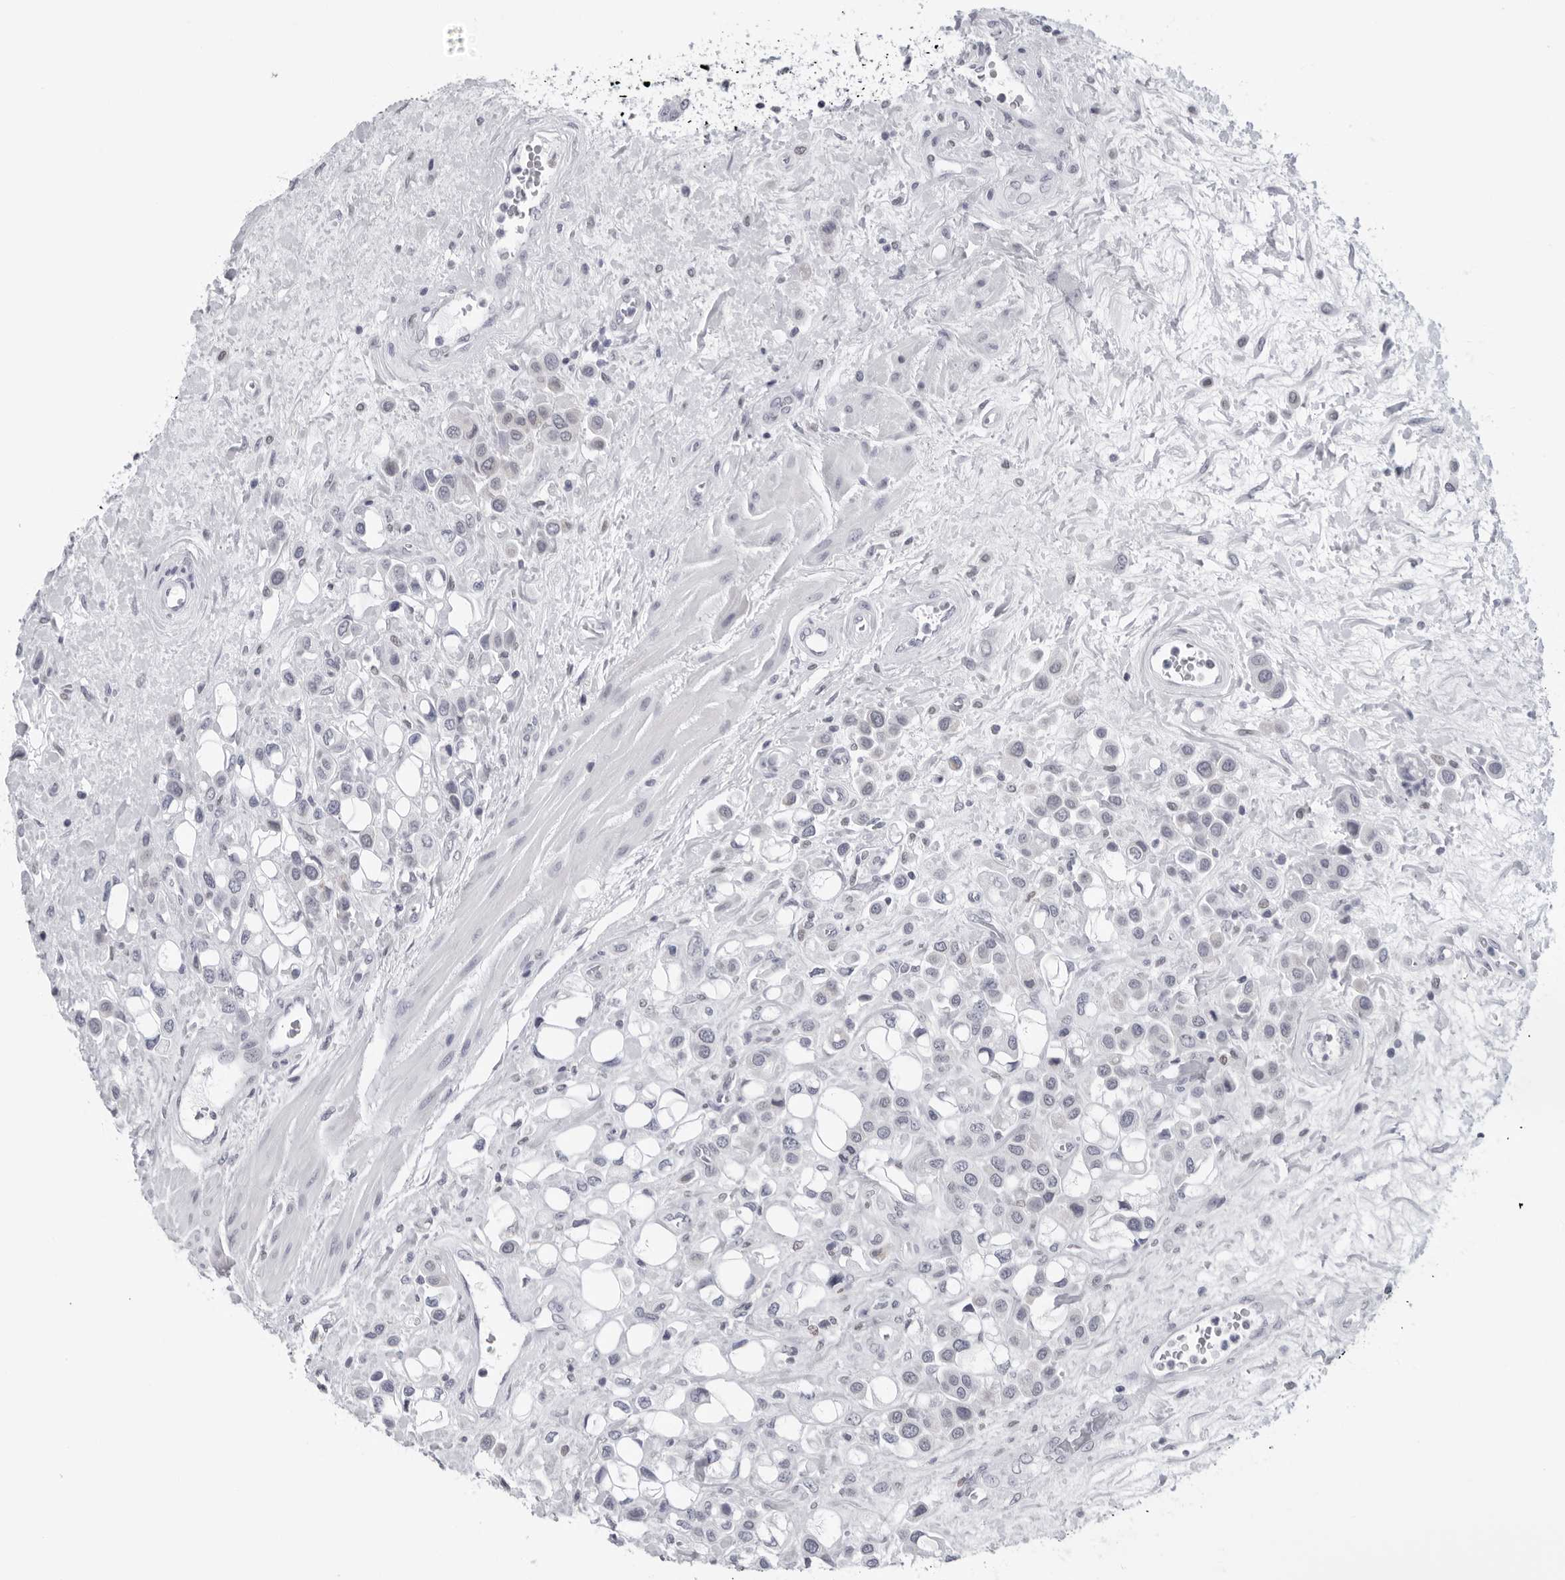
{"staining": {"intensity": "moderate", "quantity": "<25%", "location": "cytoplasmic/membranous"}, "tissue": "urothelial cancer", "cell_type": "Tumor cells", "image_type": "cancer", "snomed": [{"axis": "morphology", "description": "Urothelial carcinoma, High grade"}, {"axis": "topography", "description": "Urinary bladder"}], "caption": "Urothelial cancer tissue demonstrates moderate cytoplasmic/membranous expression in approximately <25% of tumor cells, visualized by immunohistochemistry.", "gene": "CPT2", "patient": {"sex": "male", "age": 50}}